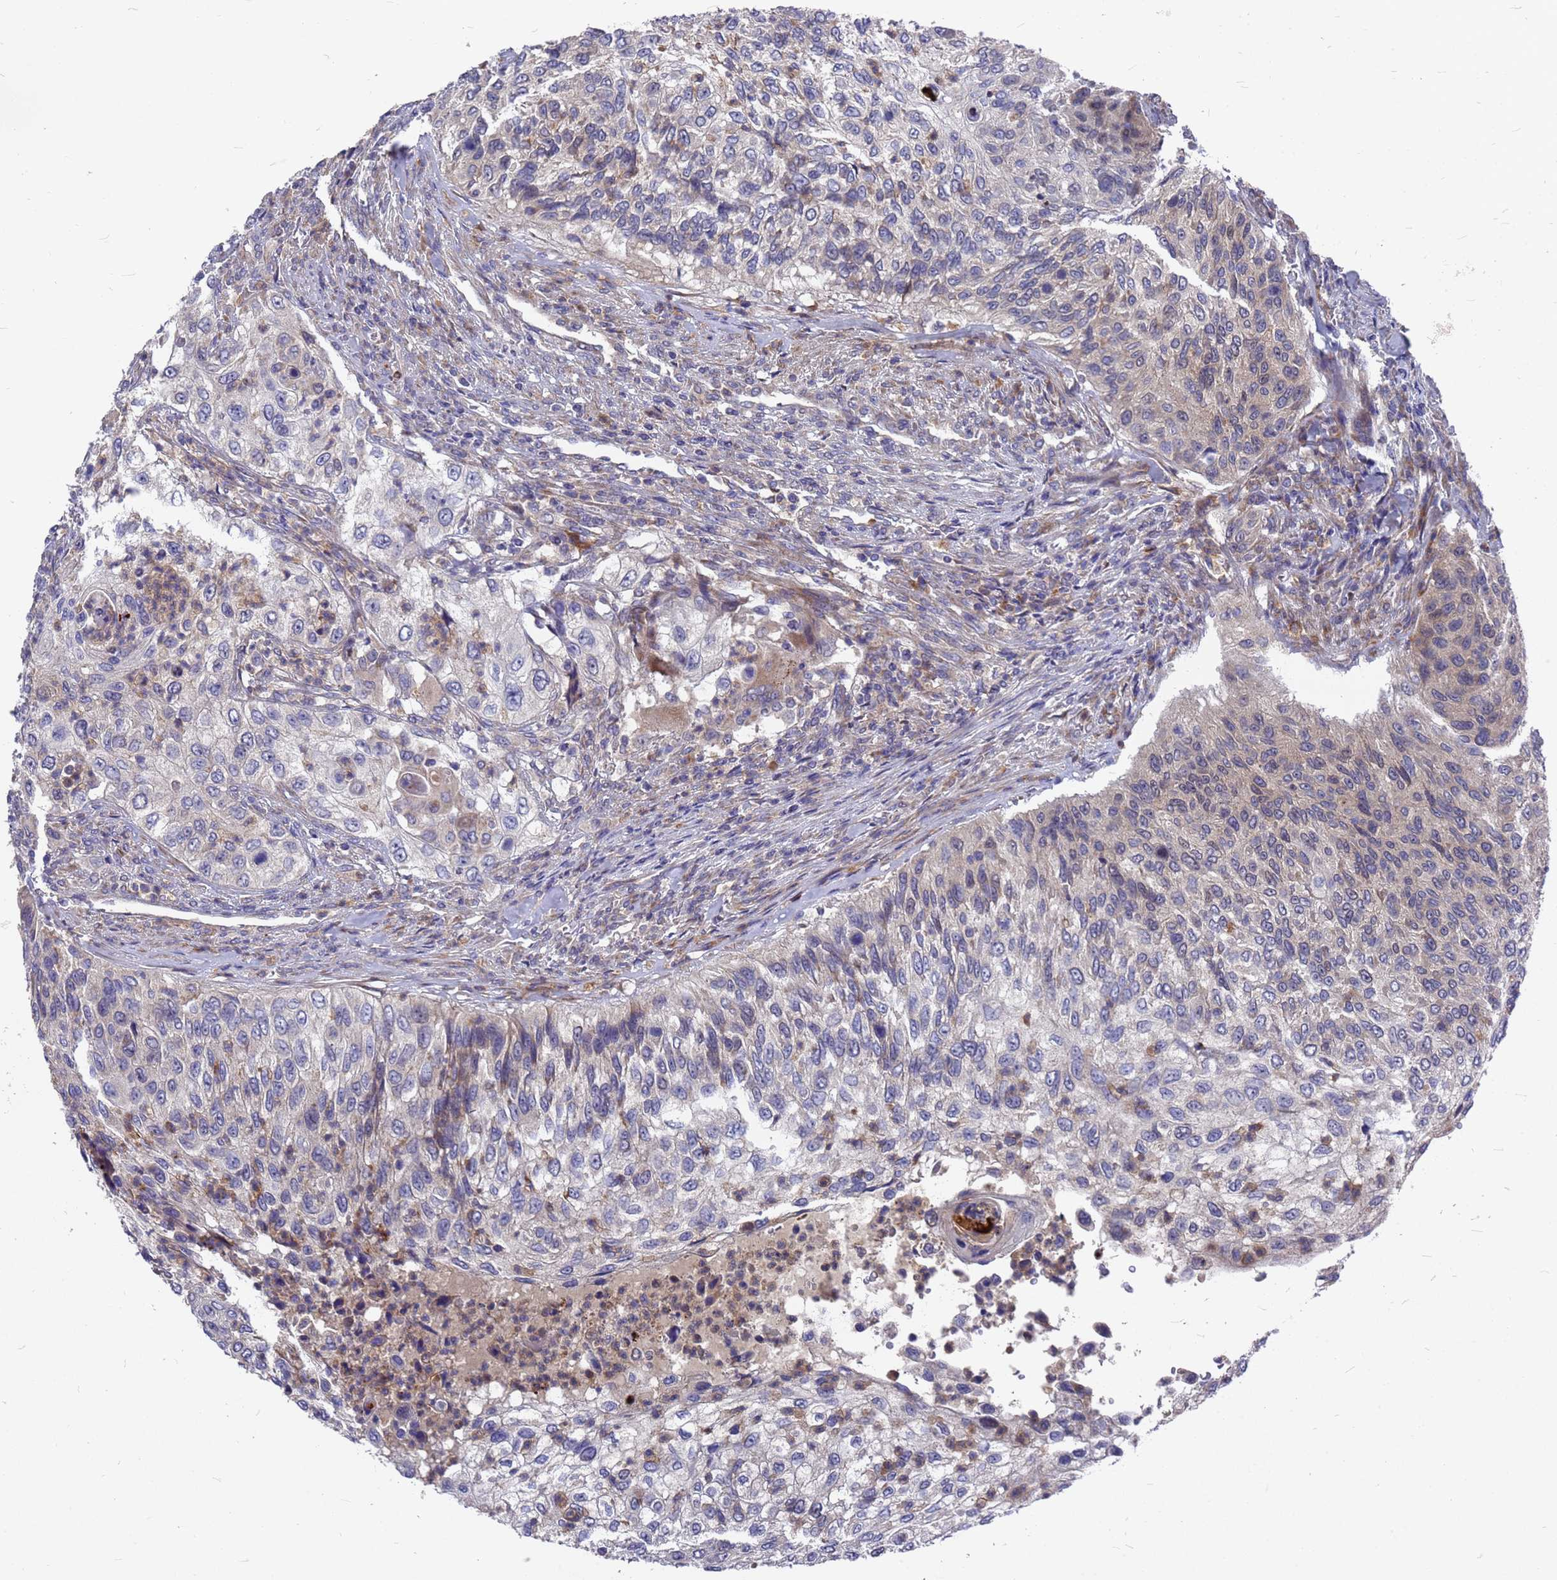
{"staining": {"intensity": "negative", "quantity": "none", "location": "none"}, "tissue": "urothelial cancer", "cell_type": "Tumor cells", "image_type": "cancer", "snomed": [{"axis": "morphology", "description": "Urothelial carcinoma, High grade"}, {"axis": "topography", "description": "Urinary bladder"}], "caption": "A high-resolution micrograph shows immunohistochemistry (IHC) staining of urothelial cancer, which displays no significant positivity in tumor cells.", "gene": "ZNF717", "patient": {"sex": "female", "age": 60}}